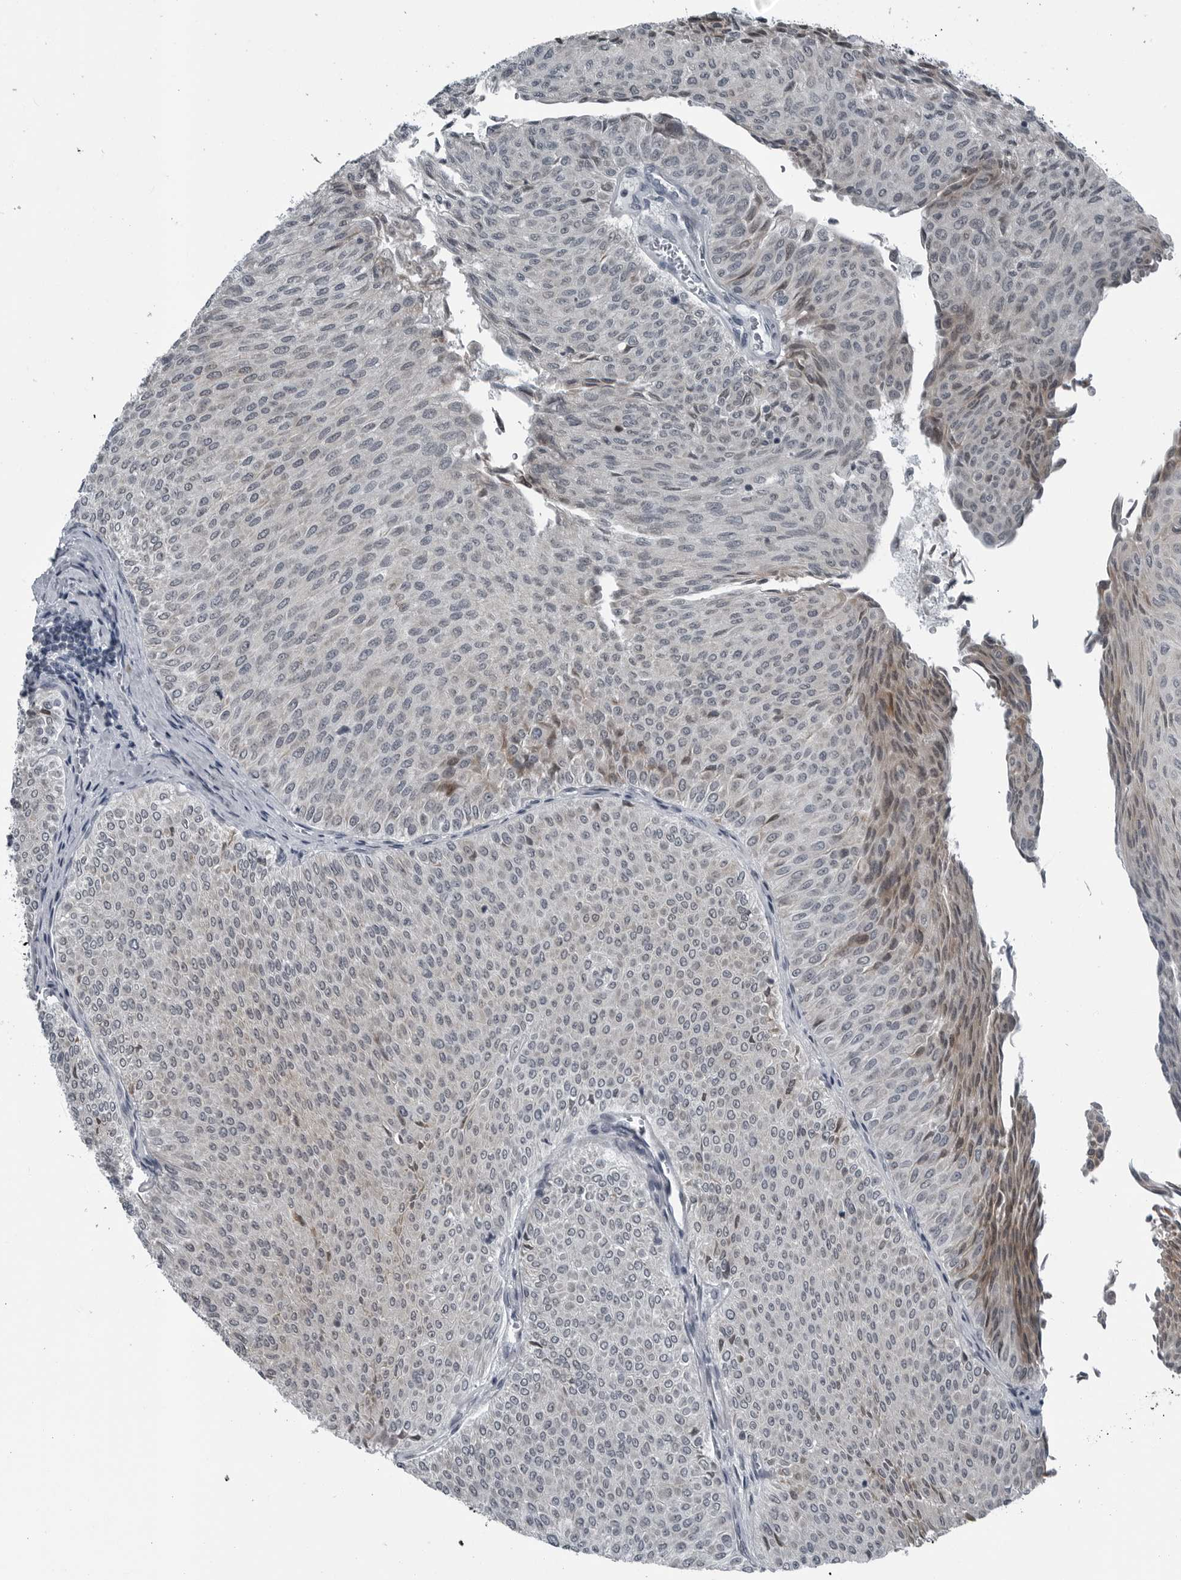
{"staining": {"intensity": "negative", "quantity": "none", "location": "none"}, "tissue": "urothelial cancer", "cell_type": "Tumor cells", "image_type": "cancer", "snomed": [{"axis": "morphology", "description": "Urothelial carcinoma, Low grade"}, {"axis": "topography", "description": "Urinary bladder"}], "caption": "Immunohistochemistry (IHC) of human urothelial cancer exhibits no positivity in tumor cells. (DAB immunohistochemistry (IHC), high magnification).", "gene": "DNAAF11", "patient": {"sex": "male", "age": 78}}